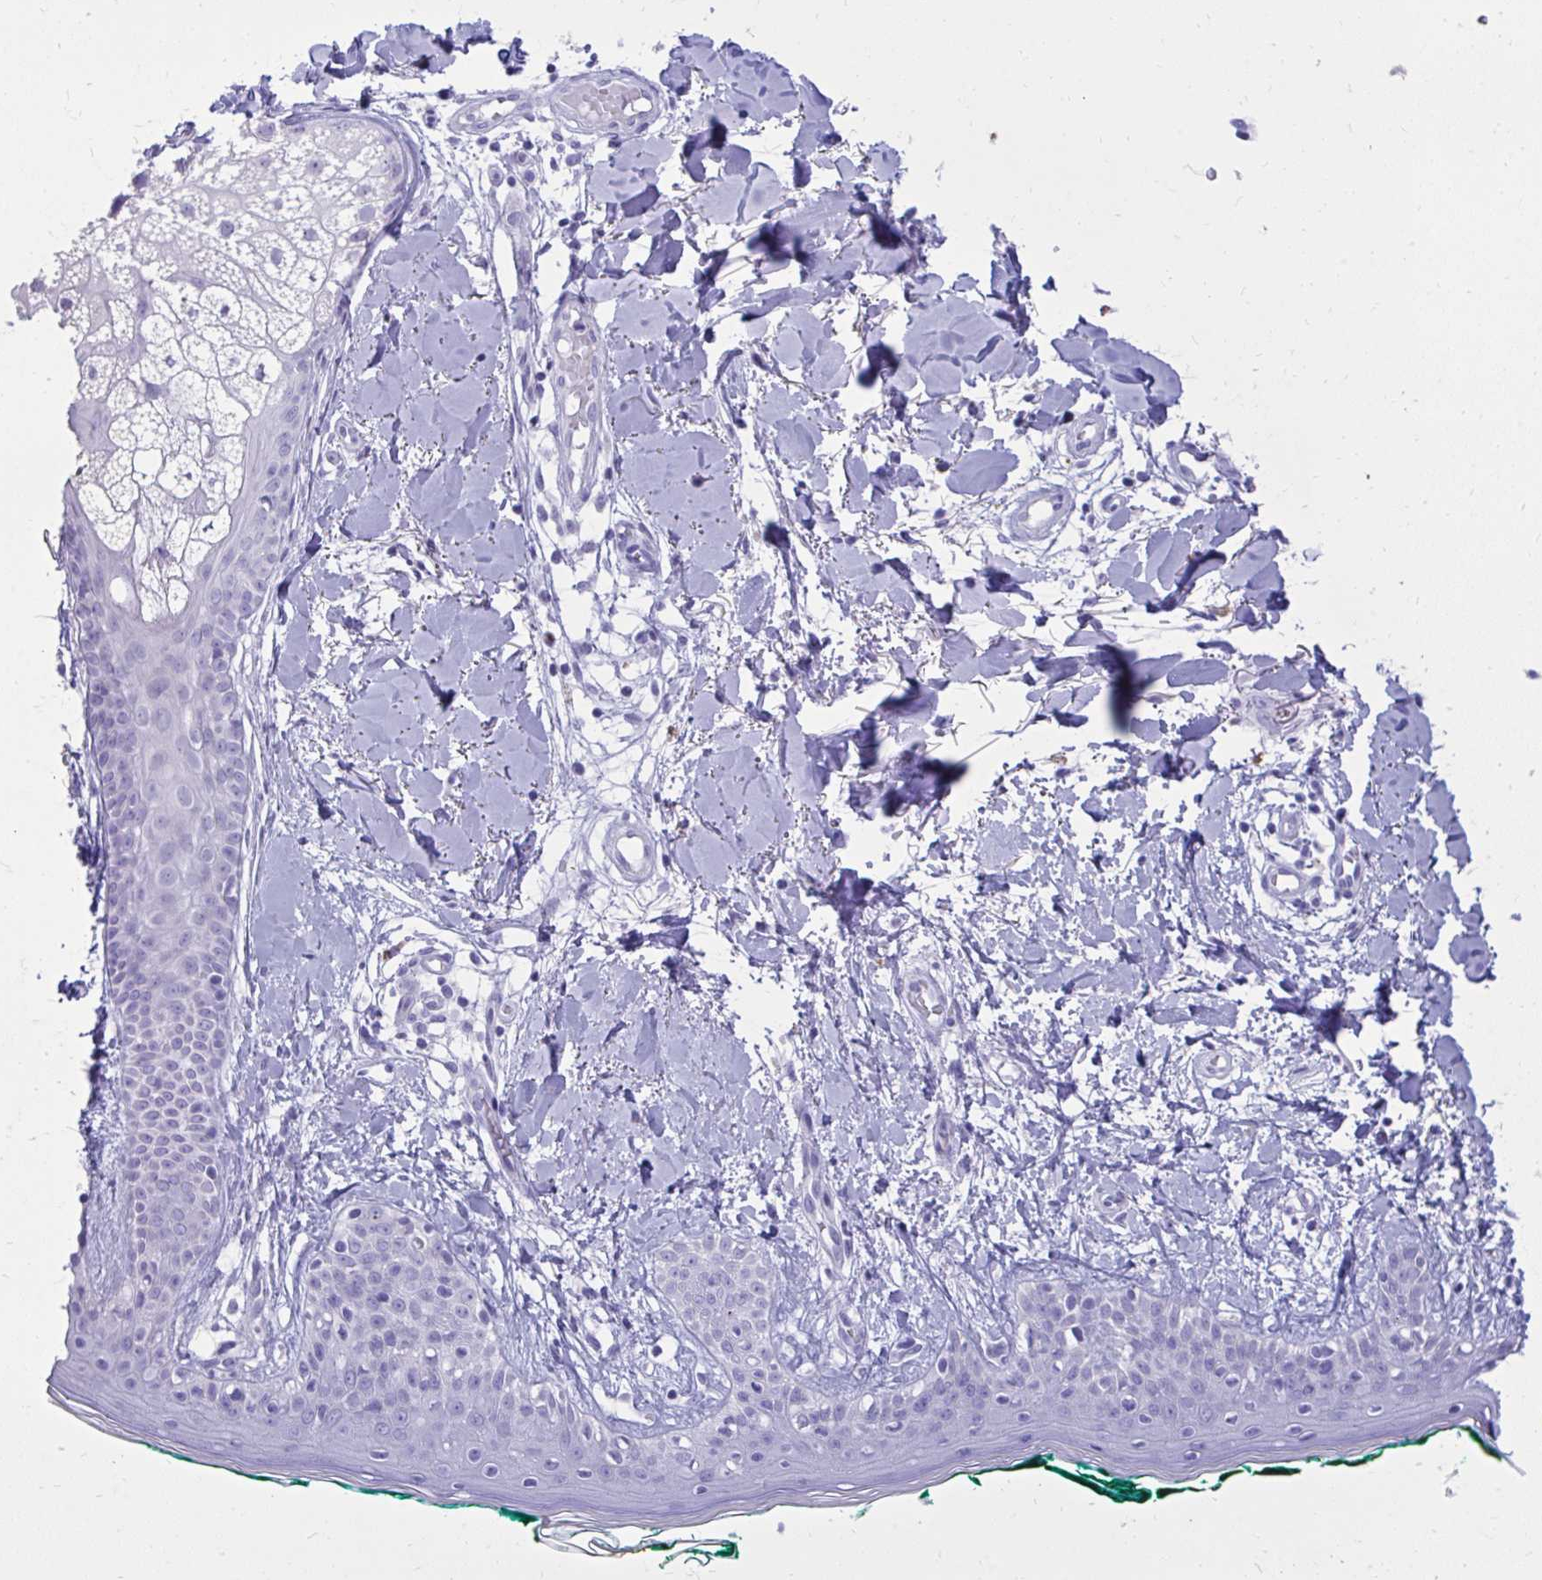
{"staining": {"intensity": "negative", "quantity": "none", "location": "none"}, "tissue": "skin", "cell_type": "Fibroblasts", "image_type": "normal", "snomed": [{"axis": "morphology", "description": "Normal tissue, NOS"}, {"axis": "topography", "description": "Skin"}], "caption": "IHC of normal human skin shows no positivity in fibroblasts. (DAB IHC with hematoxylin counter stain).", "gene": "ANKDD1B", "patient": {"sex": "female", "age": 34}}